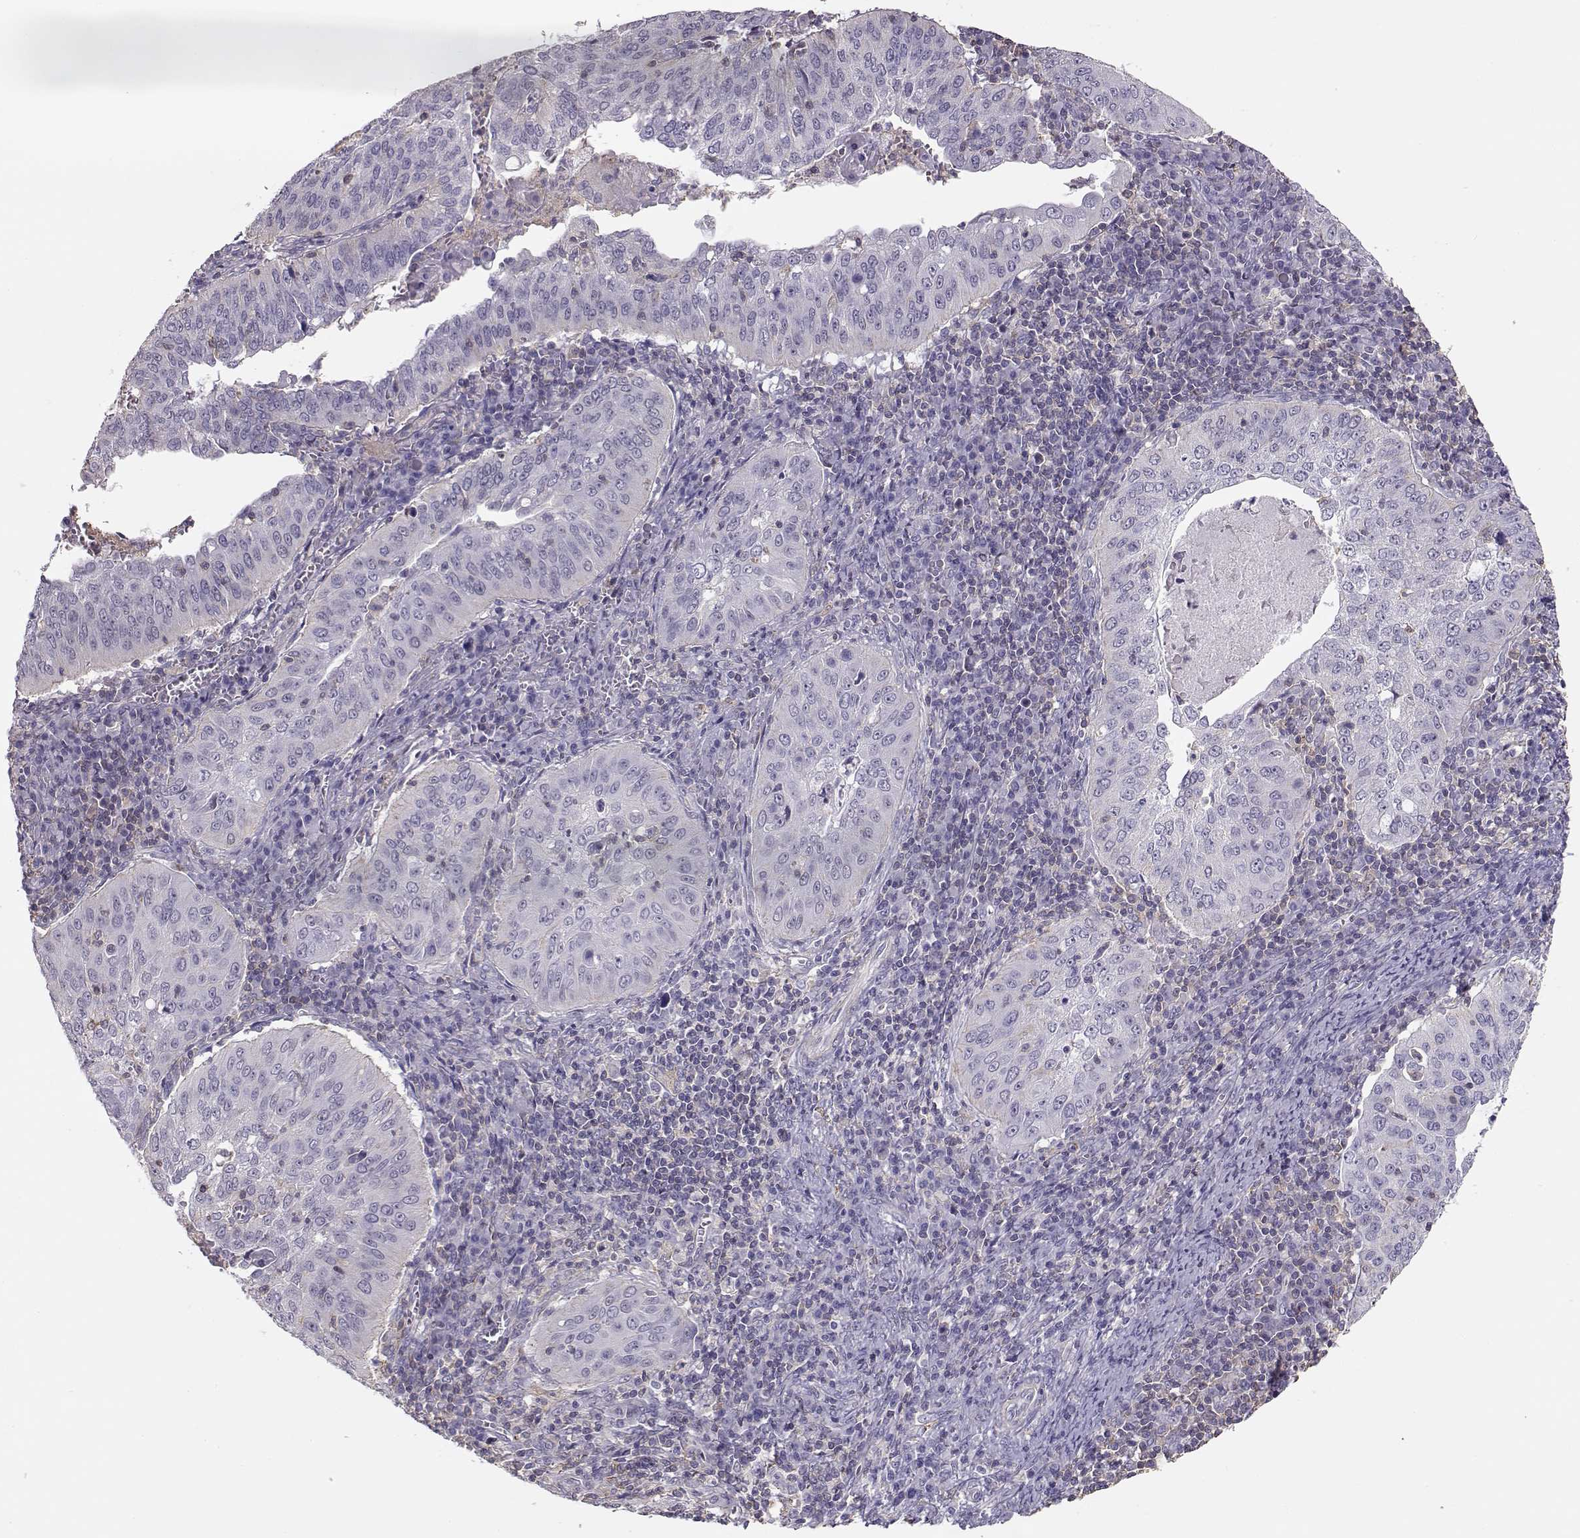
{"staining": {"intensity": "negative", "quantity": "none", "location": "none"}, "tissue": "cervical cancer", "cell_type": "Tumor cells", "image_type": "cancer", "snomed": [{"axis": "morphology", "description": "Squamous cell carcinoma, NOS"}, {"axis": "topography", "description": "Cervix"}], "caption": "Immunohistochemistry micrograph of neoplastic tissue: cervical squamous cell carcinoma stained with DAB (3,3'-diaminobenzidine) reveals no significant protein expression in tumor cells.", "gene": "DAPL1", "patient": {"sex": "female", "age": 39}}